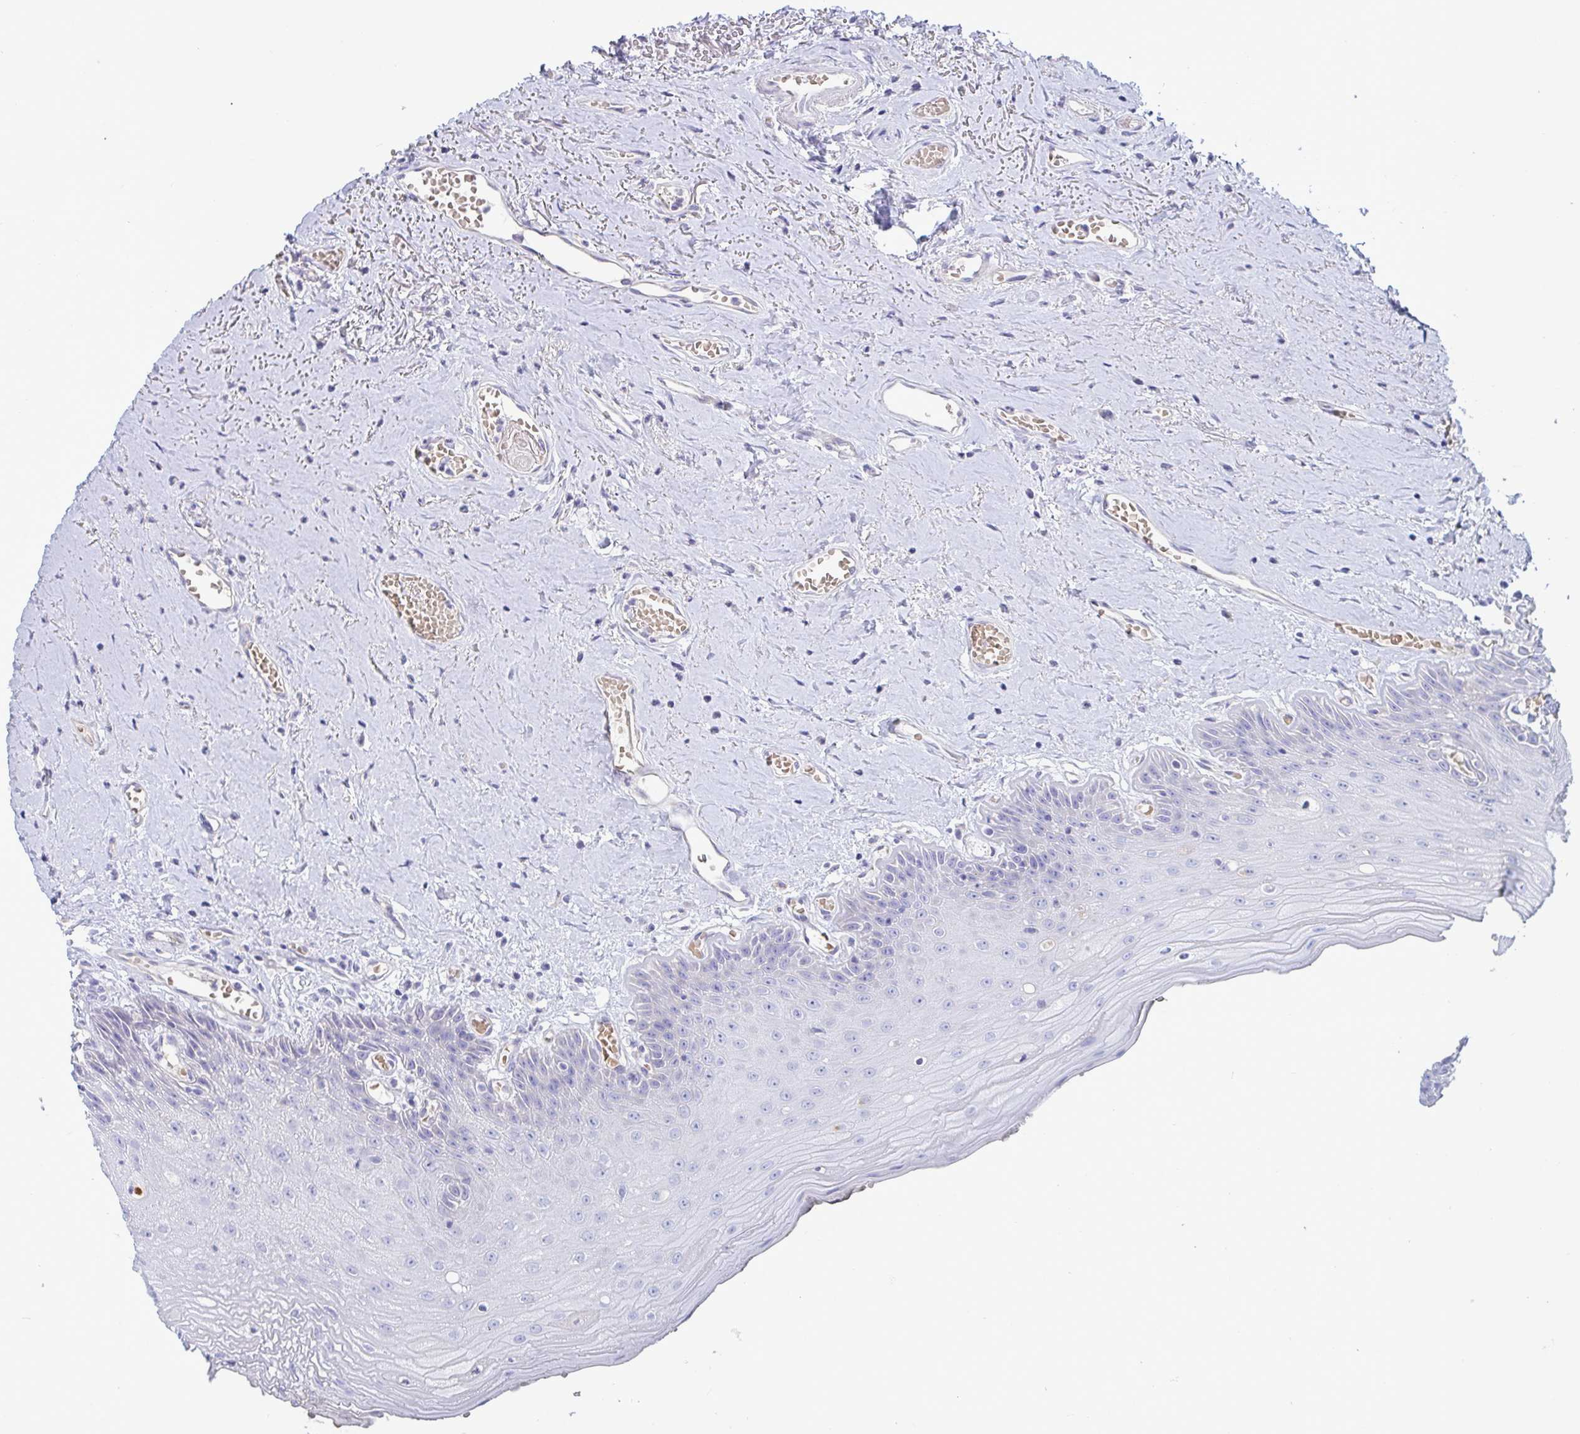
{"staining": {"intensity": "moderate", "quantity": "<25%", "location": "cytoplasmic/membranous"}, "tissue": "oral mucosa", "cell_type": "Squamous epithelial cells", "image_type": "normal", "snomed": [{"axis": "morphology", "description": "Normal tissue, NOS"}, {"axis": "morphology", "description": "Squamous cell carcinoma, NOS"}, {"axis": "topography", "description": "Oral tissue"}, {"axis": "topography", "description": "Peripheral nerve tissue"}, {"axis": "topography", "description": "Head-Neck"}], "caption": "Human oral mucosa stained with a brown dye exhibits moderate cytoplasmic/membranous positive positivity in about <25% of squamous epithelial cells.", "gene": "TAS2R38", "patient": {"sex": "female", "age": 59}}